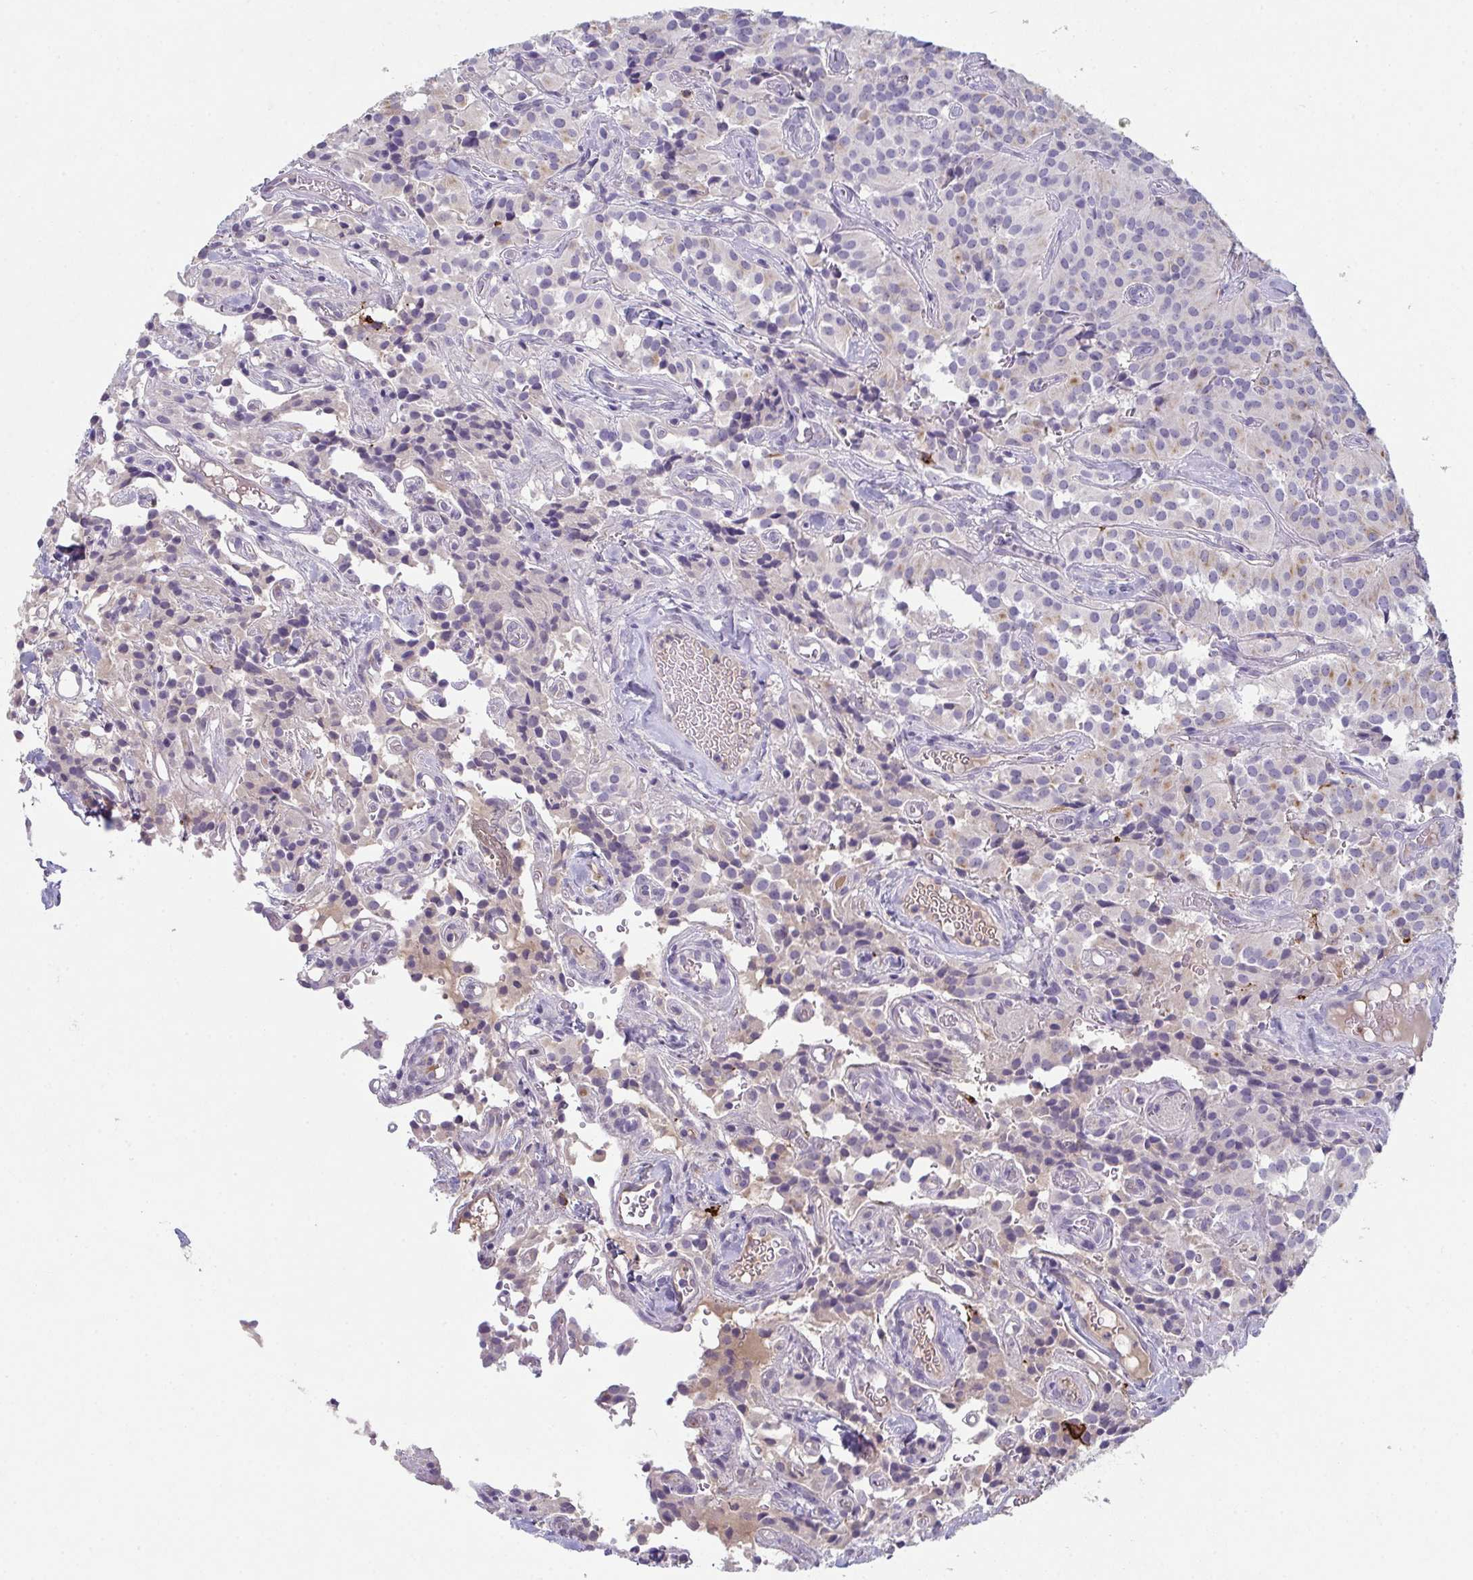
{"staining": {"intensity": "moderate", "quantity": "<25%", "location": "cytoplasmic/membranous"}, "tissue": "glioma", "cell_type": "Tumor cells", "image_type": "cancer", "snomed": [{"axis": "morphology", "description": "Glioma, malignant, Low grade"}, {"axis": "topography", "description": "Brain"}], "caption": "A photomicrograph of glioma stained for a protein shows moderate cytoplasmic/membranous brown staining in tumor cells.", "gene": "ADAM21", "patient": {"sex": "male", "age": 42}}